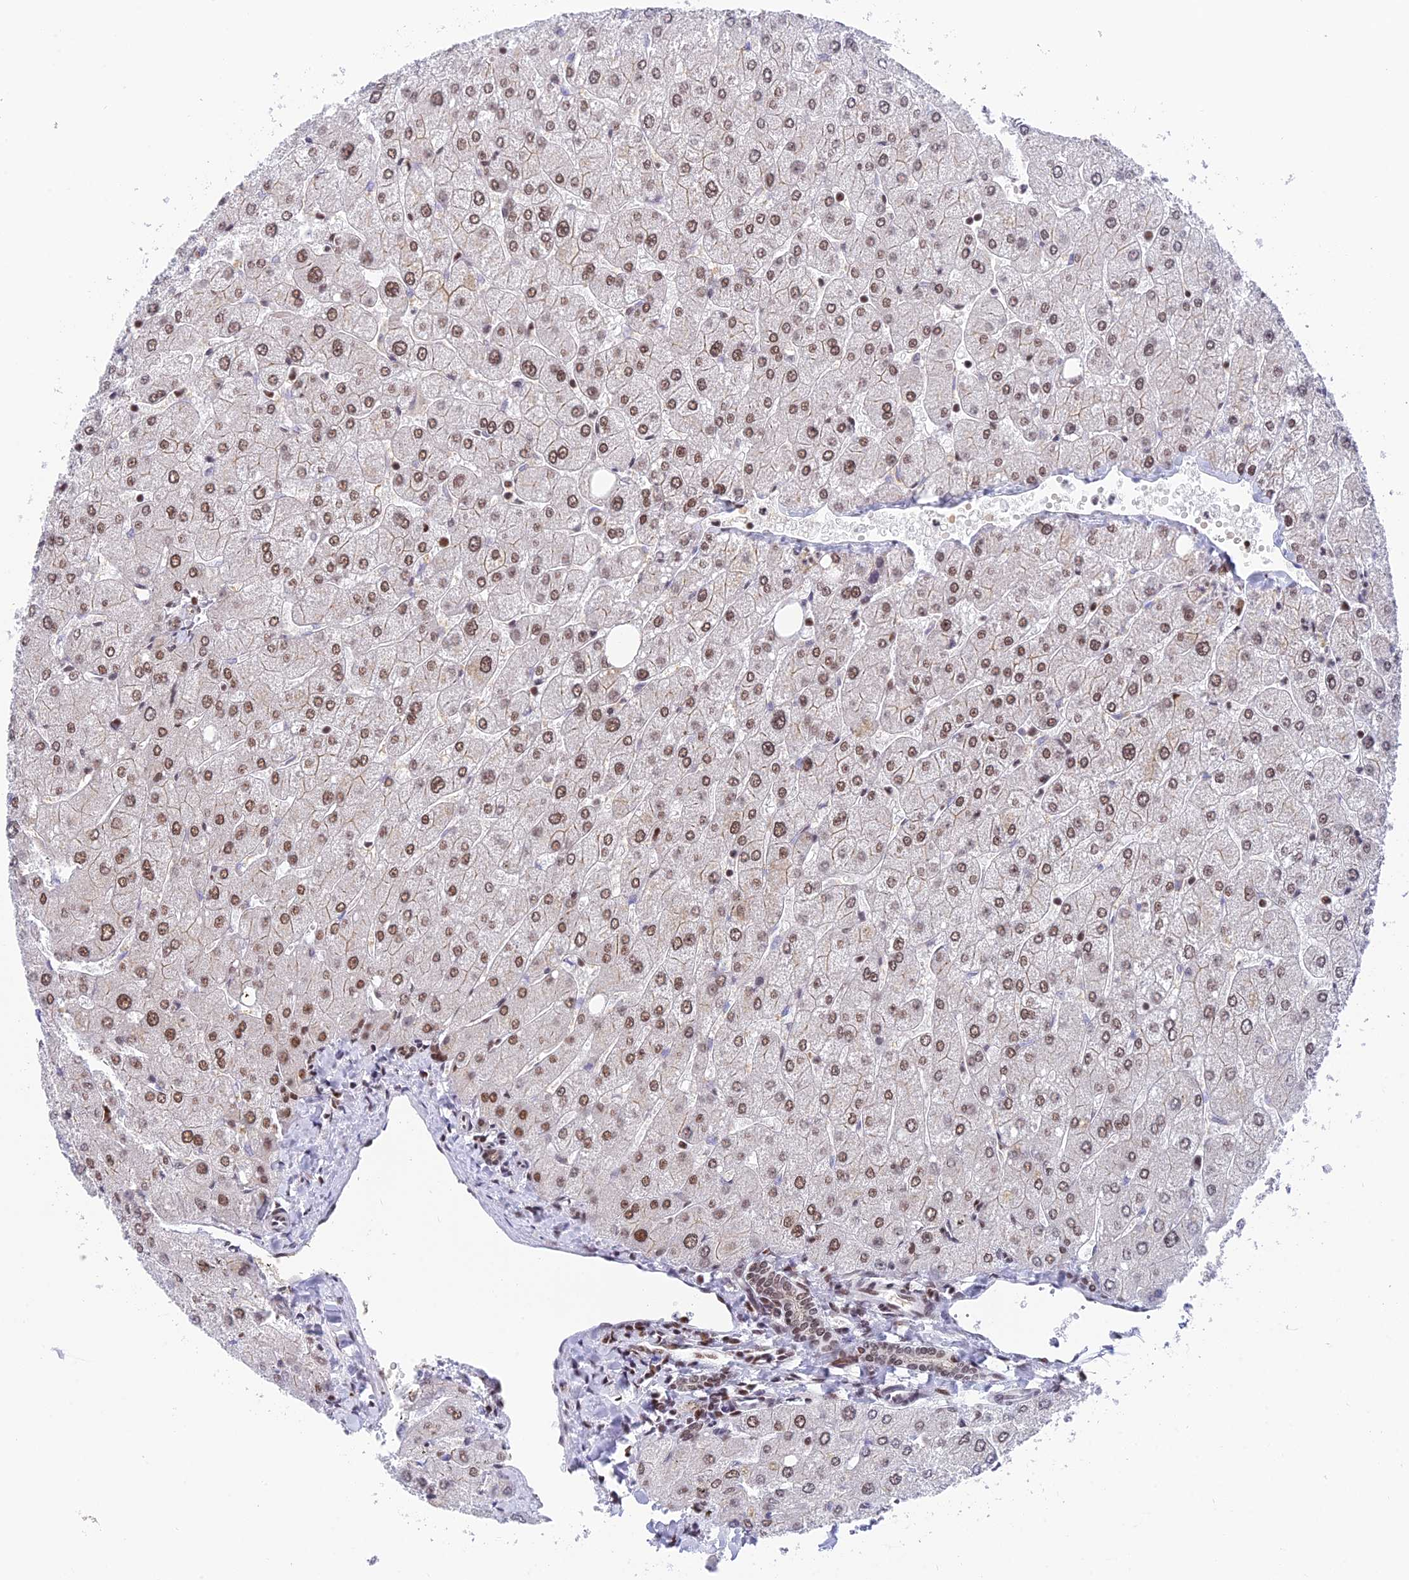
{"staining": {"intensity": "moderate", "quantity": ">75%", "location": "nuclear"}, "tissue": "liver", "cell_type": "Cholangiocytes", "image_type": "normal", "snomed": [{"axis": "morphology", "description": "Normal tissue, NOS"}, {"axis": "topography", "description": "Liver"}], "caption": "High-power microscopy captured an immunohistochemistry histopathology image of unremarkable liver, revealing moderate nuclear staining in approximately >75% of cholangiocytes. (DAB IHC with brightfield microscopy, high magnification).", "gene": "EEF1AKMT3", "patient": {"sex": "male", "age": 55}}